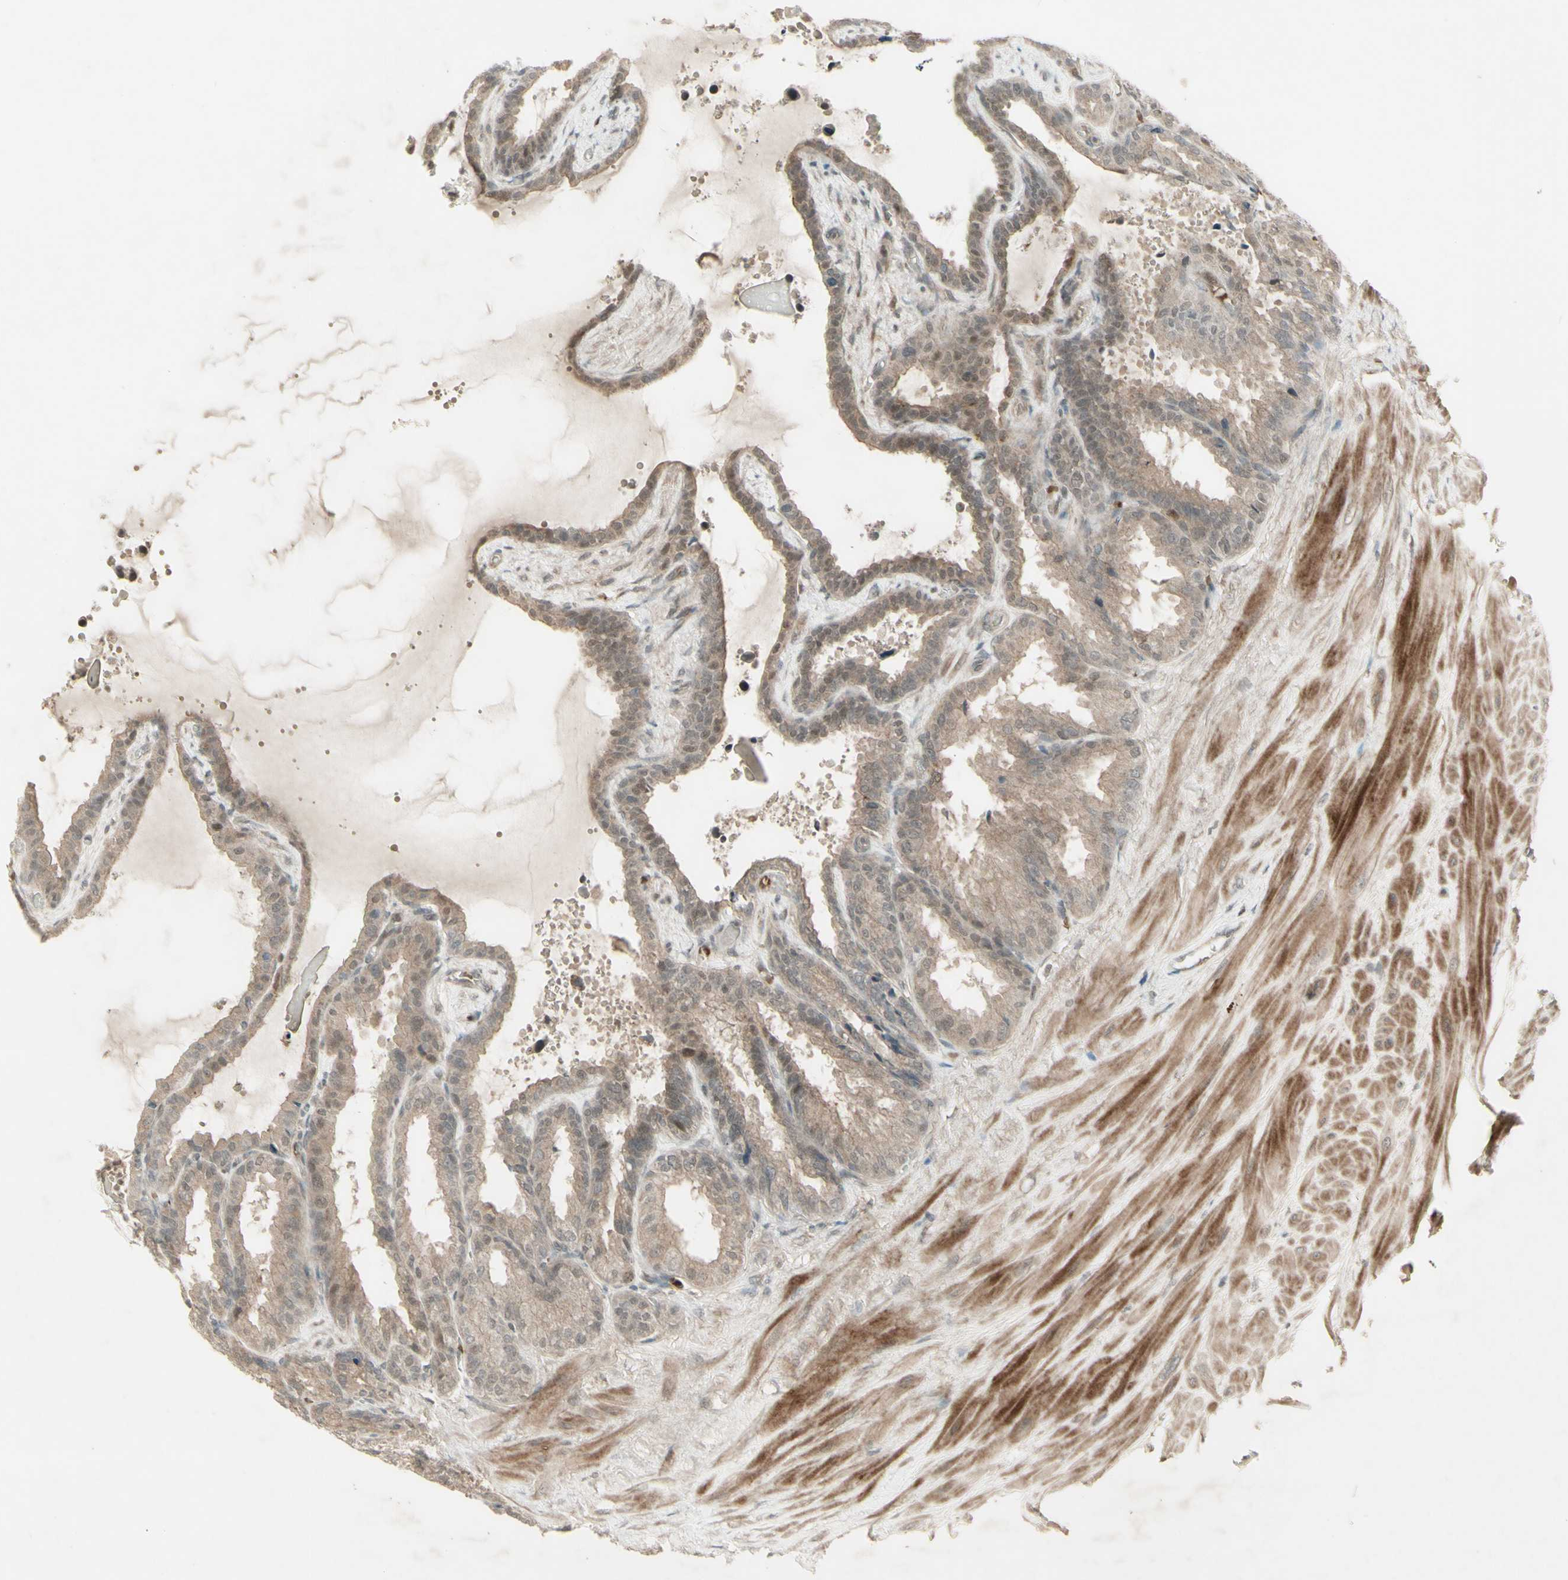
{"staining": {"intensity": "weak", "quantity": ">75%", "location": "cytoplasmic/membranous,nuclear"}, "tissue": "seminal vesicle", "cell_type": "Glandular cells", "image_type": "normal", "snomed": [{"axis": "morphology", "description": "Normal tissue, NOS"}, {"axis": "topography", "description": "Seminal veicle"}], "caption": "Seminal vesicle was stained to show a protein in brown. There is low levels of weak cytoplasmic/membranous,nuclear positivity in approximately >75% of glandular cells. Ihc stains the protein in brown and the nuclei are stained blue.", "gene": "MSH6", "patient": {"sex": "male", "age": 46}}